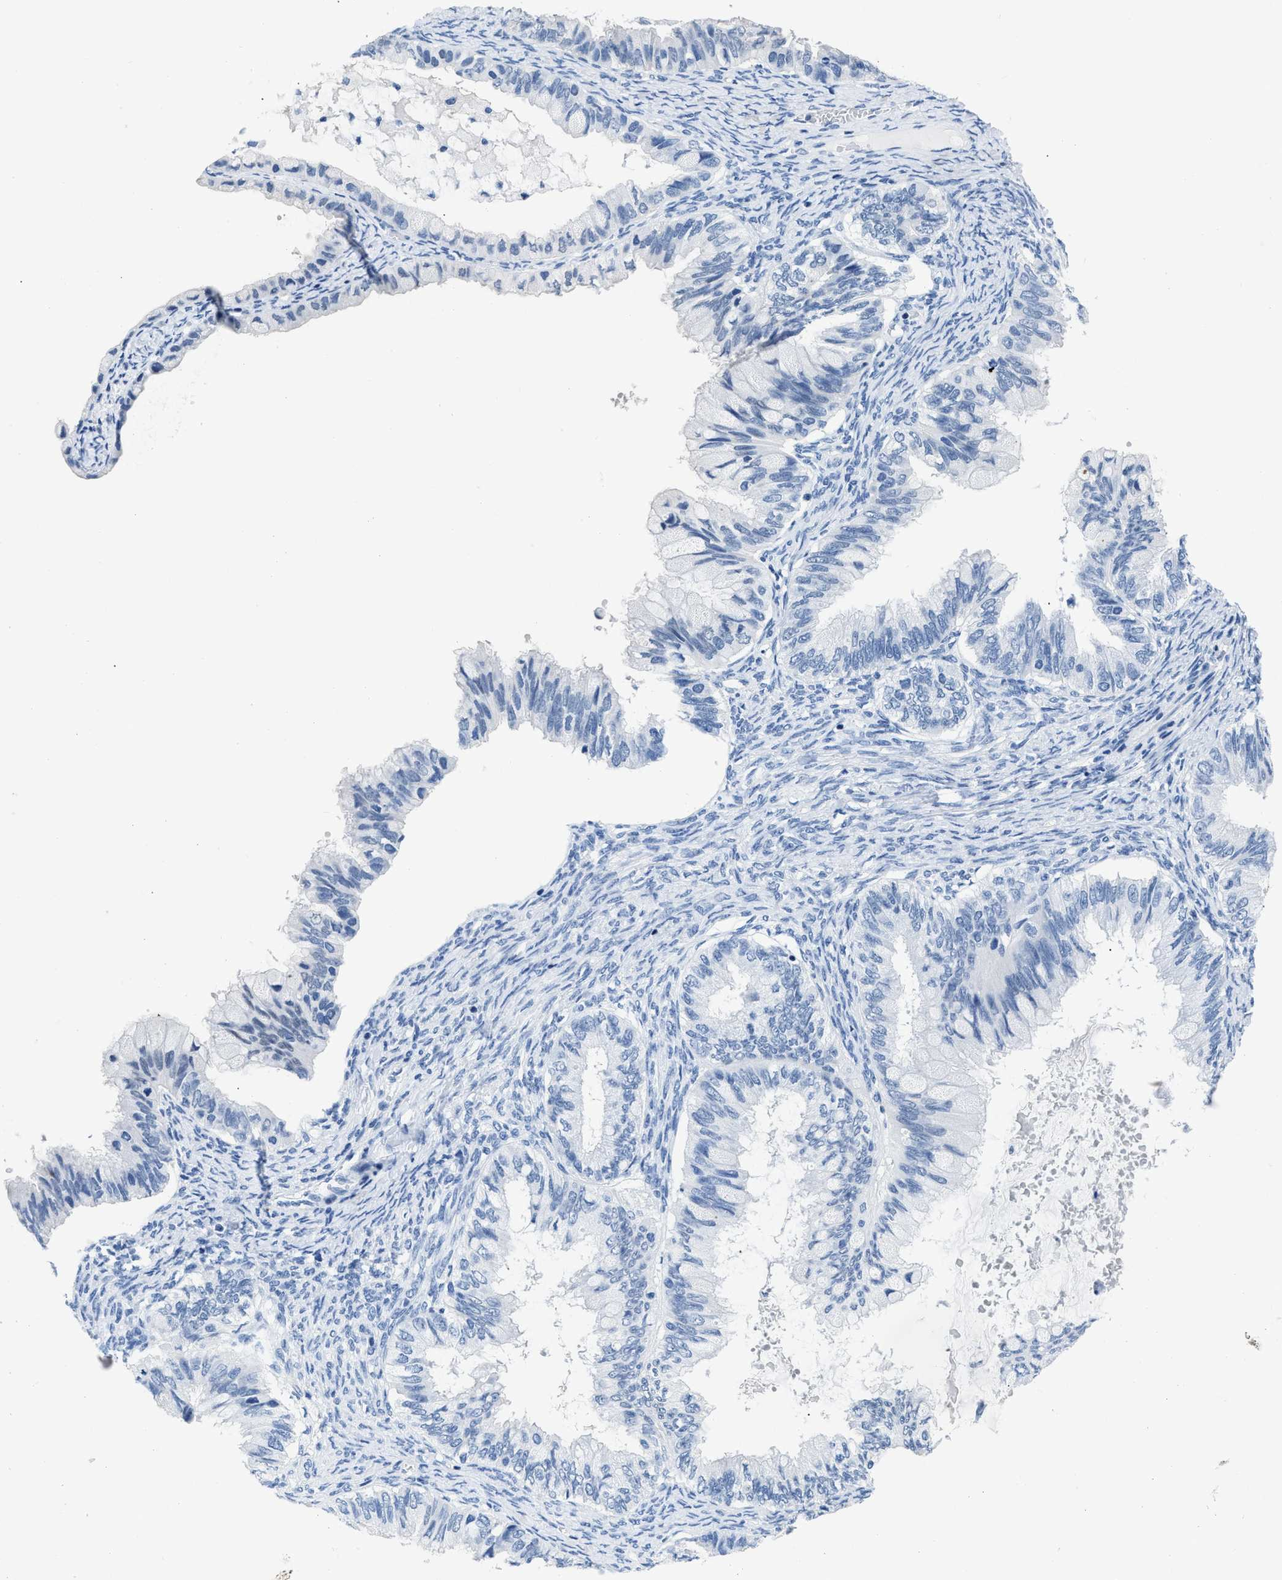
{"staining": {"intensity": "negative", "quantity": "none", "location": "none"}, "tissue": "ovarian cancer", "cell_type": "Tumor cells", "image_type": "cancer", "snomed": [{"axis": "morphology", "description": "Cystadenocarcinoma, mucinous, NOS"}, {"axis": "topography", "description": "Ovary"}], "caption": "The histopathology image displays no significant positivity in tumor cells of ovarian cancer.", "gene": "NFATC2", "patient": {"sex": "female", "age": 80}}